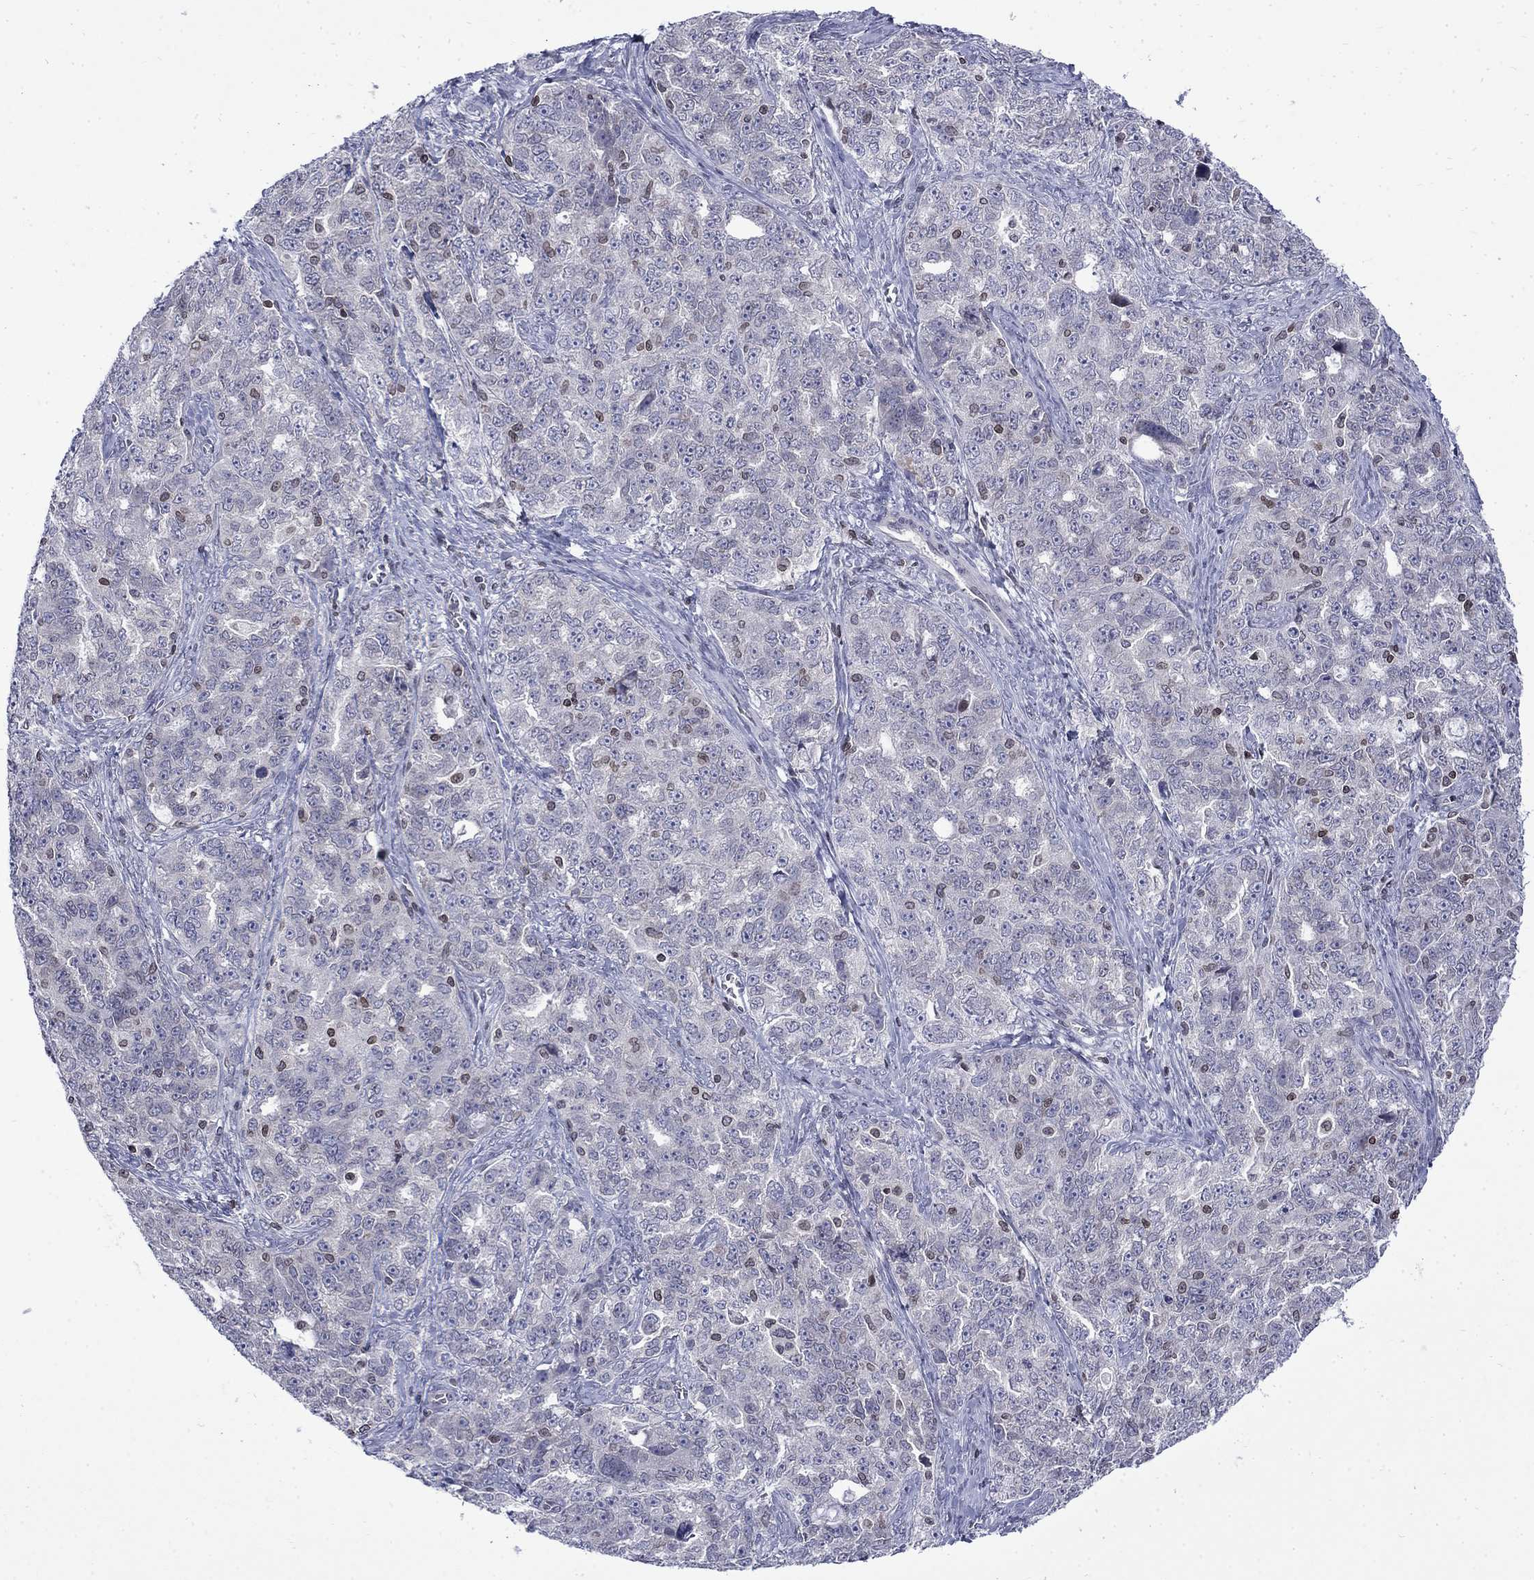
{"staining": {"intensity": "negative", "quantity": "none", "location": "none"}, "tissue": "ovarian cancer", "cell_type": "Tumor cells", "image_type": "cancer", "snomed": [{"axis": "morphology", "description": "Cystadenocarcinoma, serous, NOS"}, {"axis": "topography", "description": "Ovary"}], "caption": "The immunohistochemistry (IHC) histopathology image has no significant expression in tumor cells of ovarian cancer tissue.", "gene": "SLA", "patient": {"sex": "female", "age": 51}}